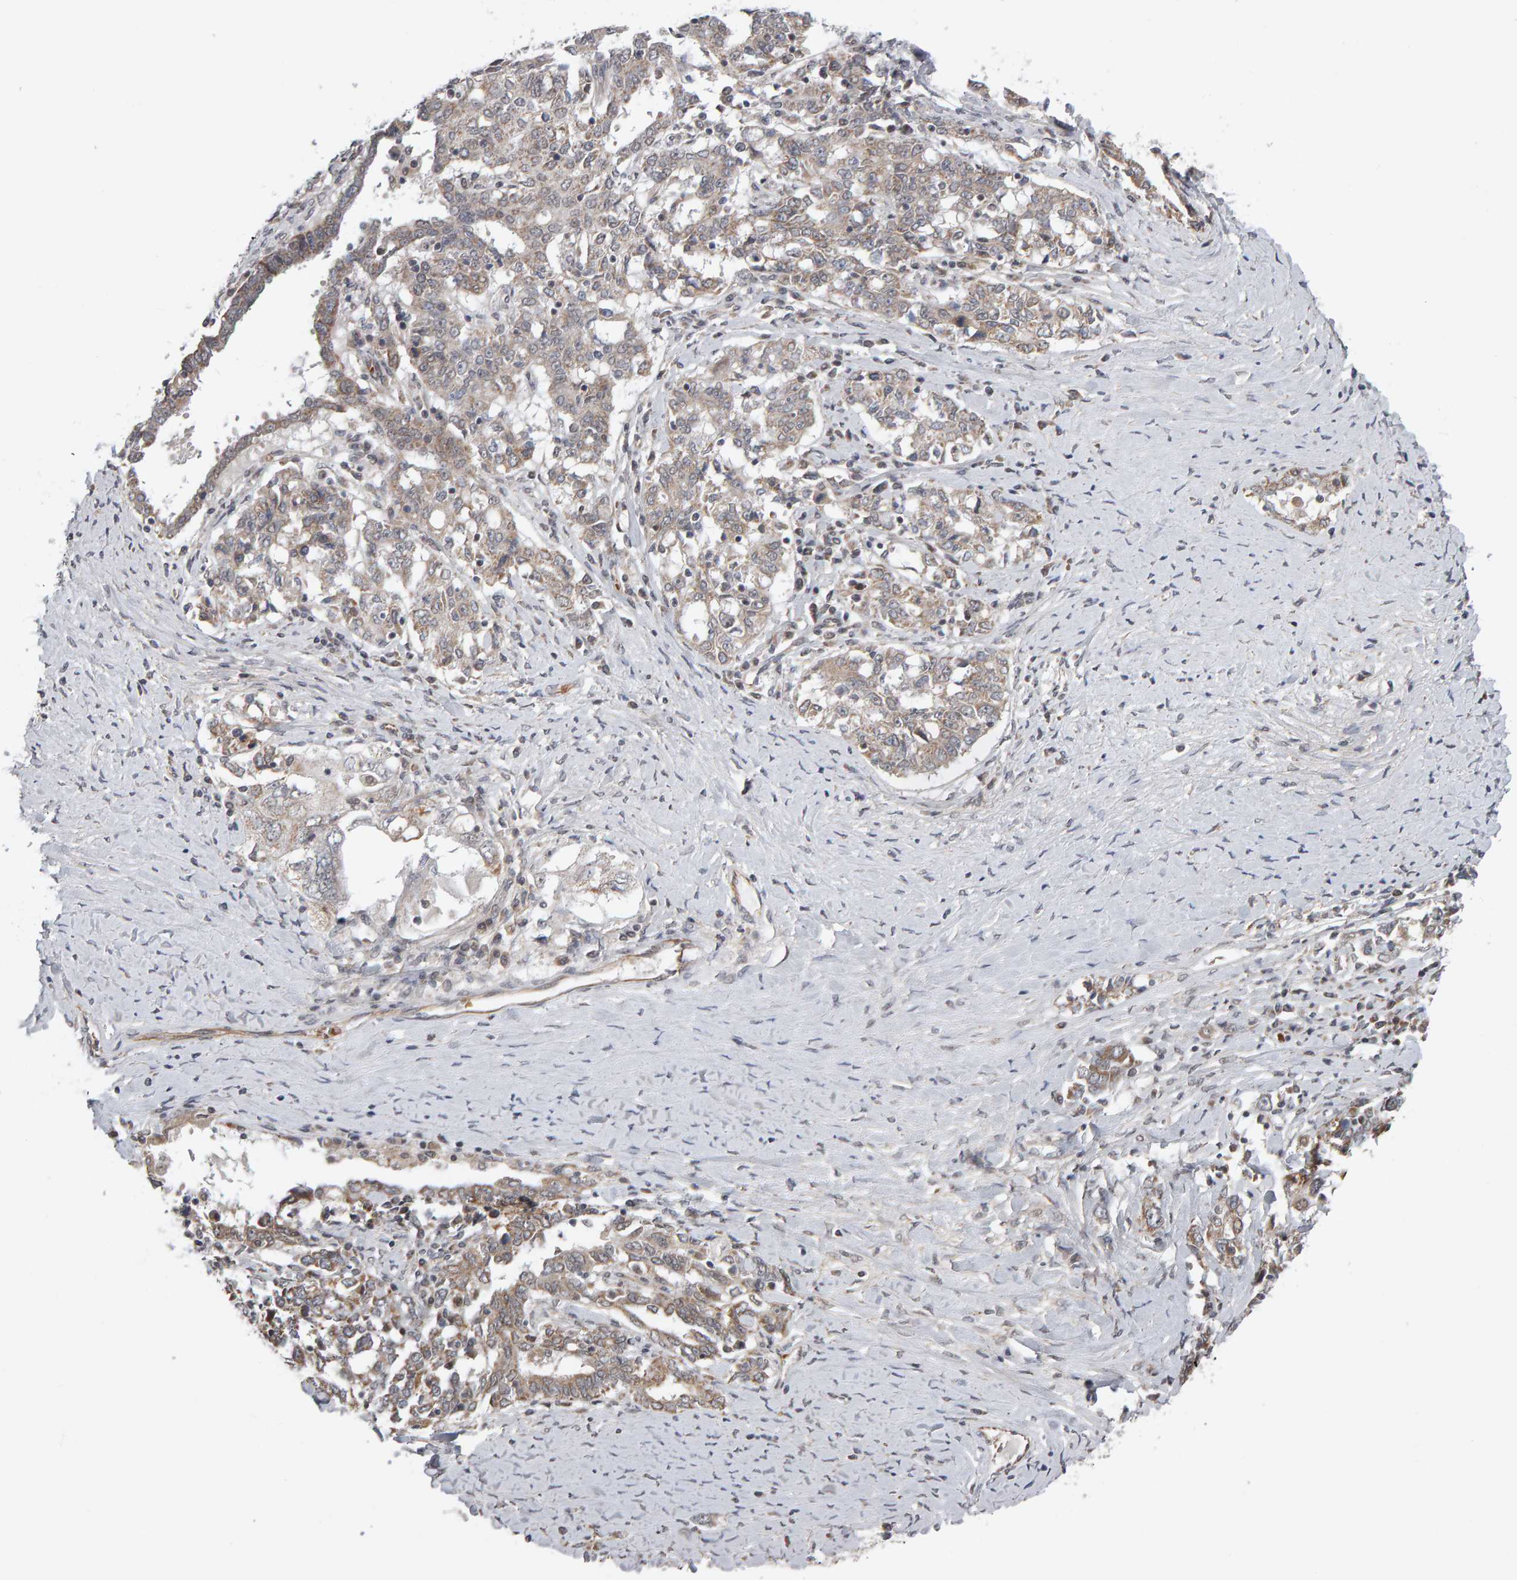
{"staining": {"intensity": "weak", "quantity": ">75%", "location": "cytoplasmic/membranous"}, "tissue": "ovarian cancer", "cell_type": "Tumor cells", "image_type": "cancer", "snomed": [{"axis": "morphology", "description": "Carcinoma, endometroid"}, {"axis": "topography", "description": "Ovary"}], "caption": "Immunohistochemistry photomicrograph of ovarian cancer stained for a protein (brown), which shows low levels of weak cytoplasmic/membranous staining in approximately >75% of tumor cells.", "gene": "DAP3", "patient": {"sex": "female", "age": 62}}